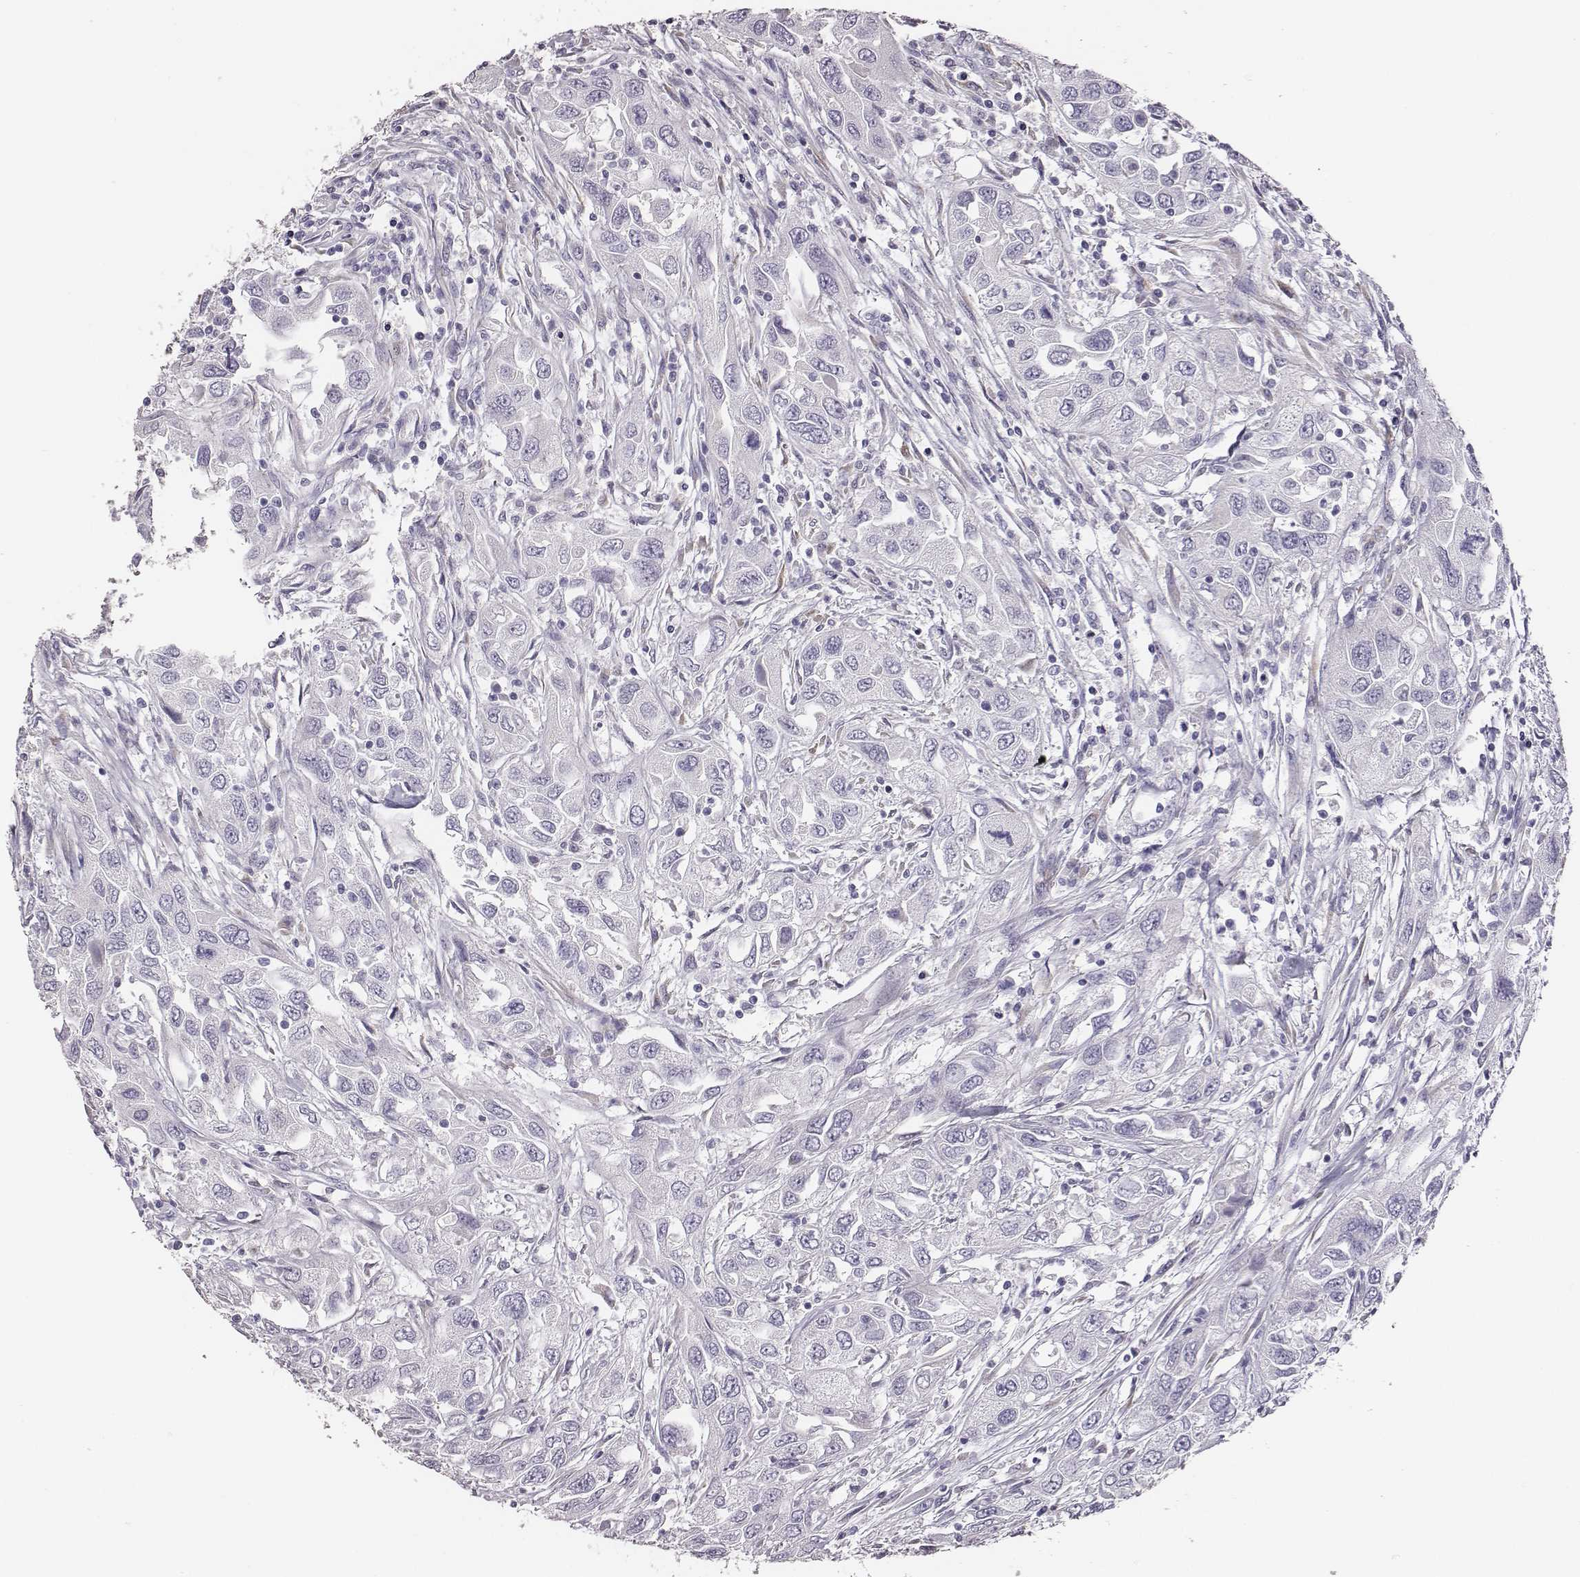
{"staining": {"intensity": "negative", "quantity": "none", "location": "none"}, "tissue": "urothelial cancer", "cell_type": "Tumor cells", "image_type": "cancer", "snomed": [{"axis": "morphology", "description": "Urothelial carcinoma, High grade"}, {"axis": "topography", "description": "Urinary bladder"}], "caption": "There is no significant expression in tumor cells of high-grade urothelial carcinoma.", "gene": "GUCA1A", "patient": {"sex": "male", "age": 76}}